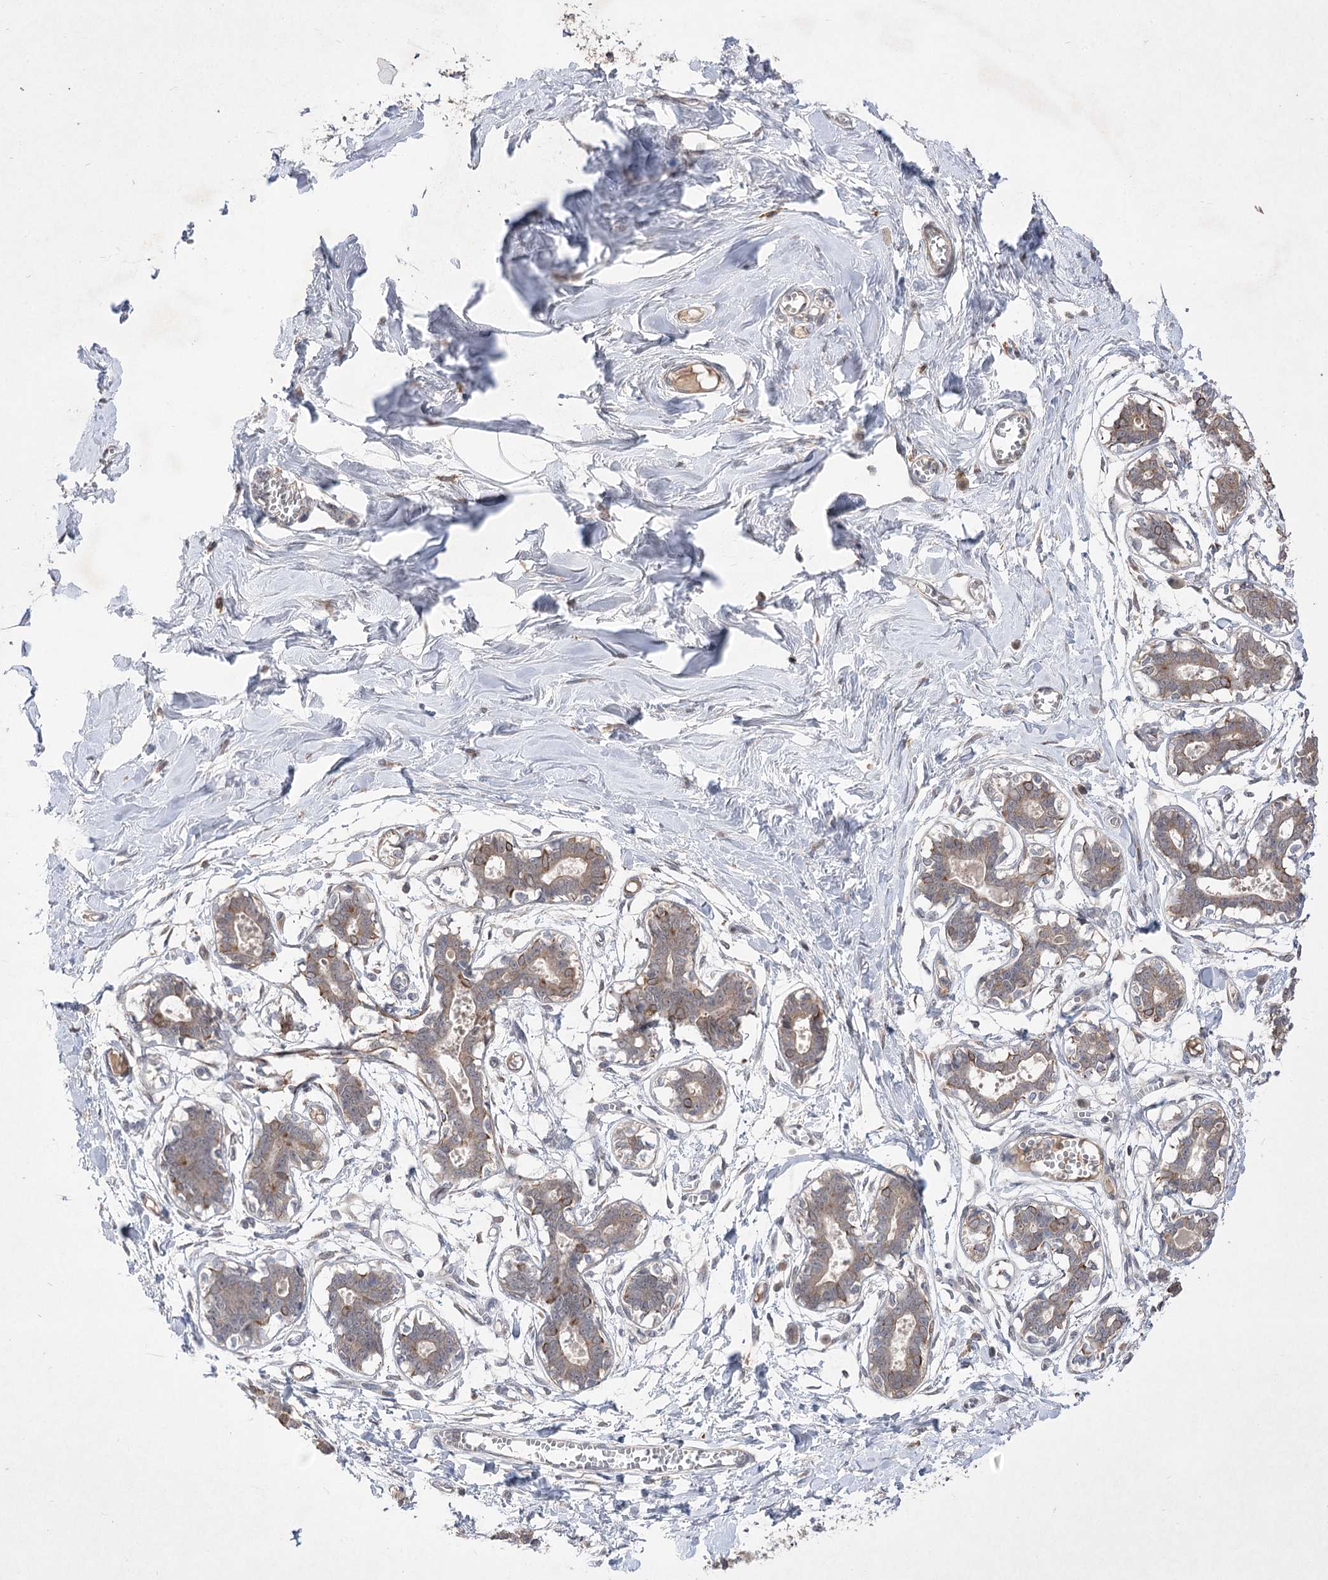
{"staining": {"intensity": "weak", "quantity": ">75%", "location": "cytoplasmic/membranous"}, "tissue": "breast", "cell_type": "Adipocytes", "image_type": "normal", "snomed": [{"axis": "morphology", "description": "Normal tissue, NOS"}, {"axis": "topography", "description": "Breast"}], "caption": "Protein expression analysis of benign breast exhibits weak cytoplasmic/membranous expression in approximately >75% of adipocytes.", "gene": "HELT", "patient": {"sex": "female", "age": 27}}